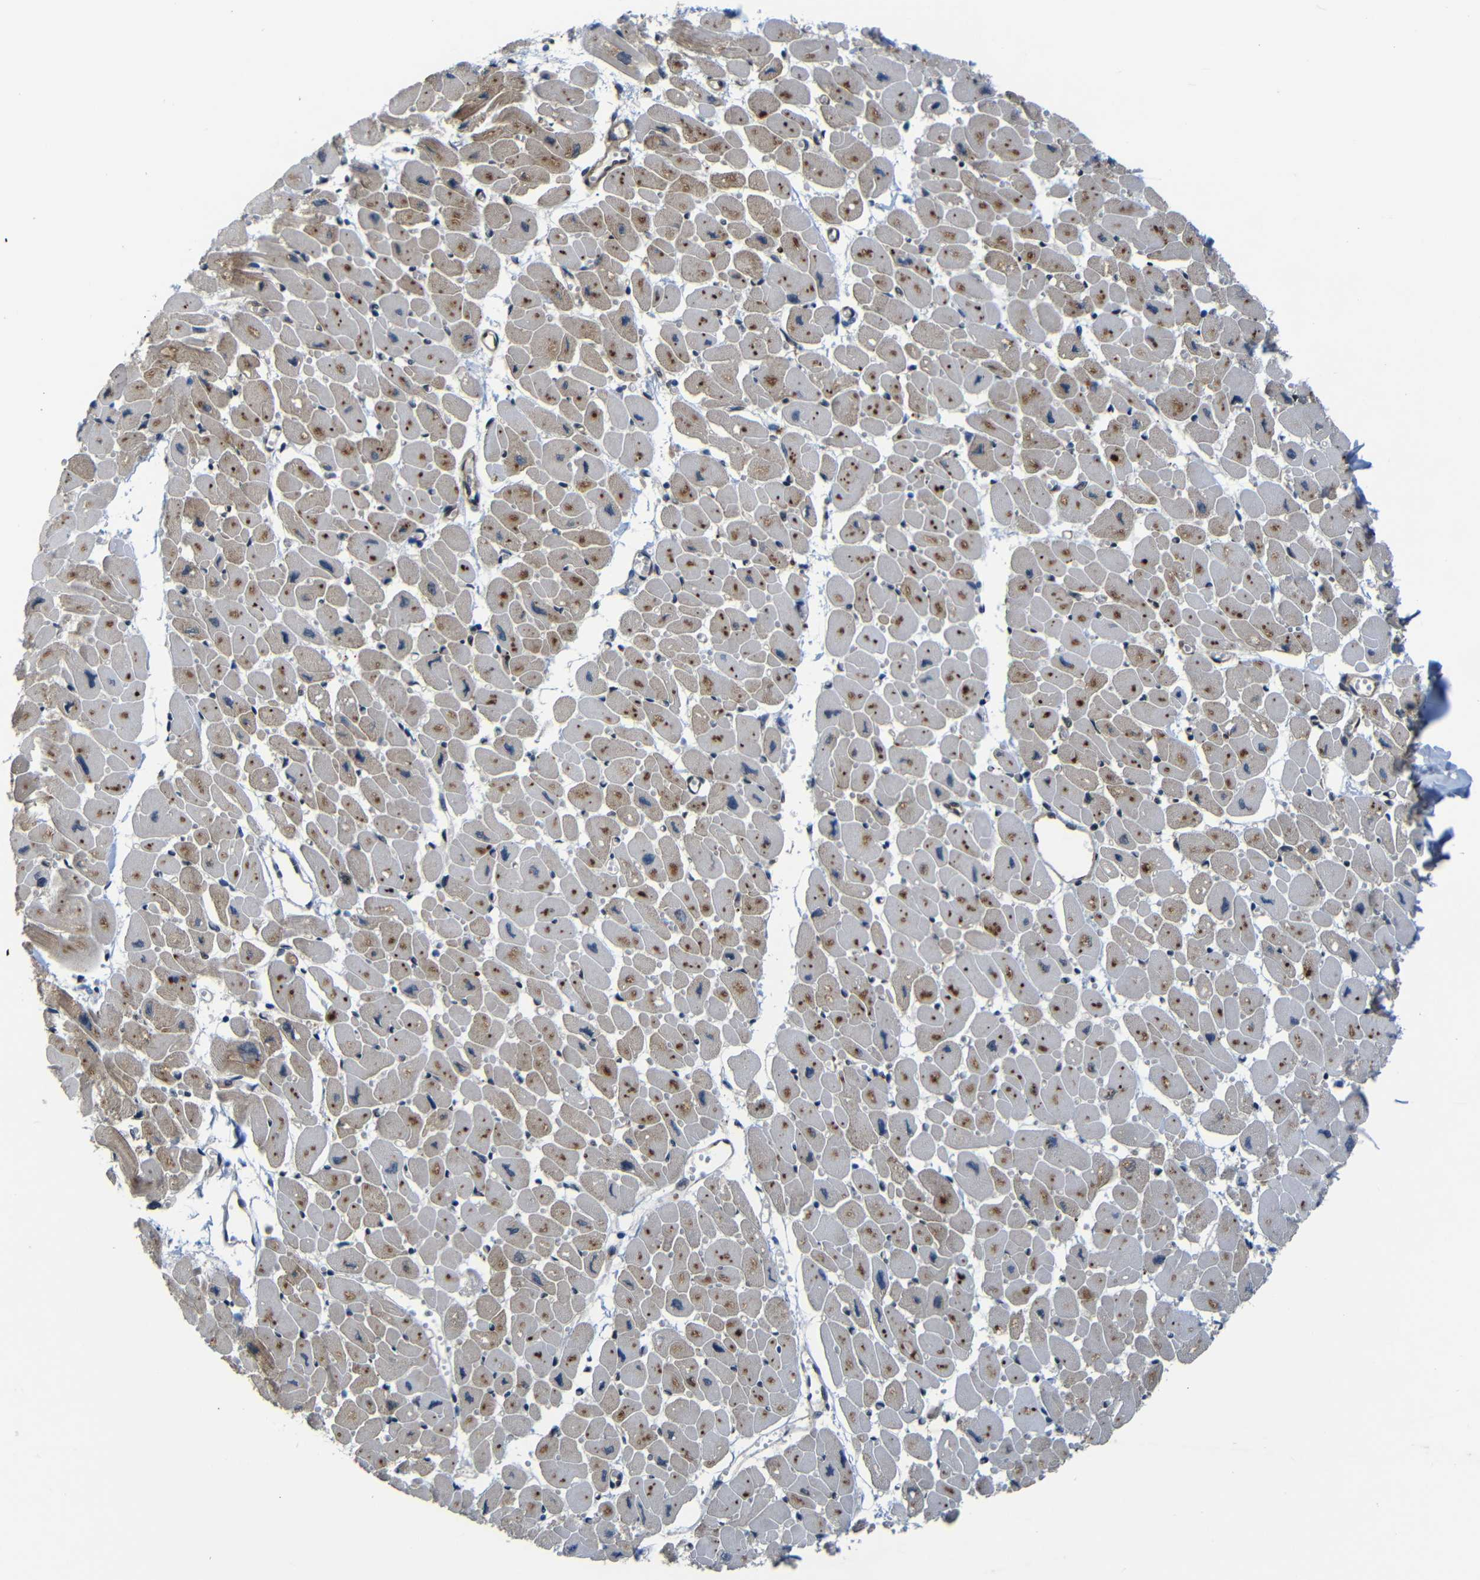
{"staining": {"intensity": "moderate", "quantity": ">75%", "location": "cytoplasmic/membranous"}, "tissue": "heart muscle", "cell_type": "Cardiomyocytes", "image_type": "normal", "snomed": [{"axis": "morphology", "description": "Normal tissue, NOS"}, {"axis": "topography", "description": "Heart"}], "caption": "Heart muscle stained with DAB immunohistochemistry shows medium levels of moderate cytoplasmic/membranous staining in approximately >75% of cardiomyocytes.", "gene": "YAP1", "patient": {"sex": "female", "age": 54}}